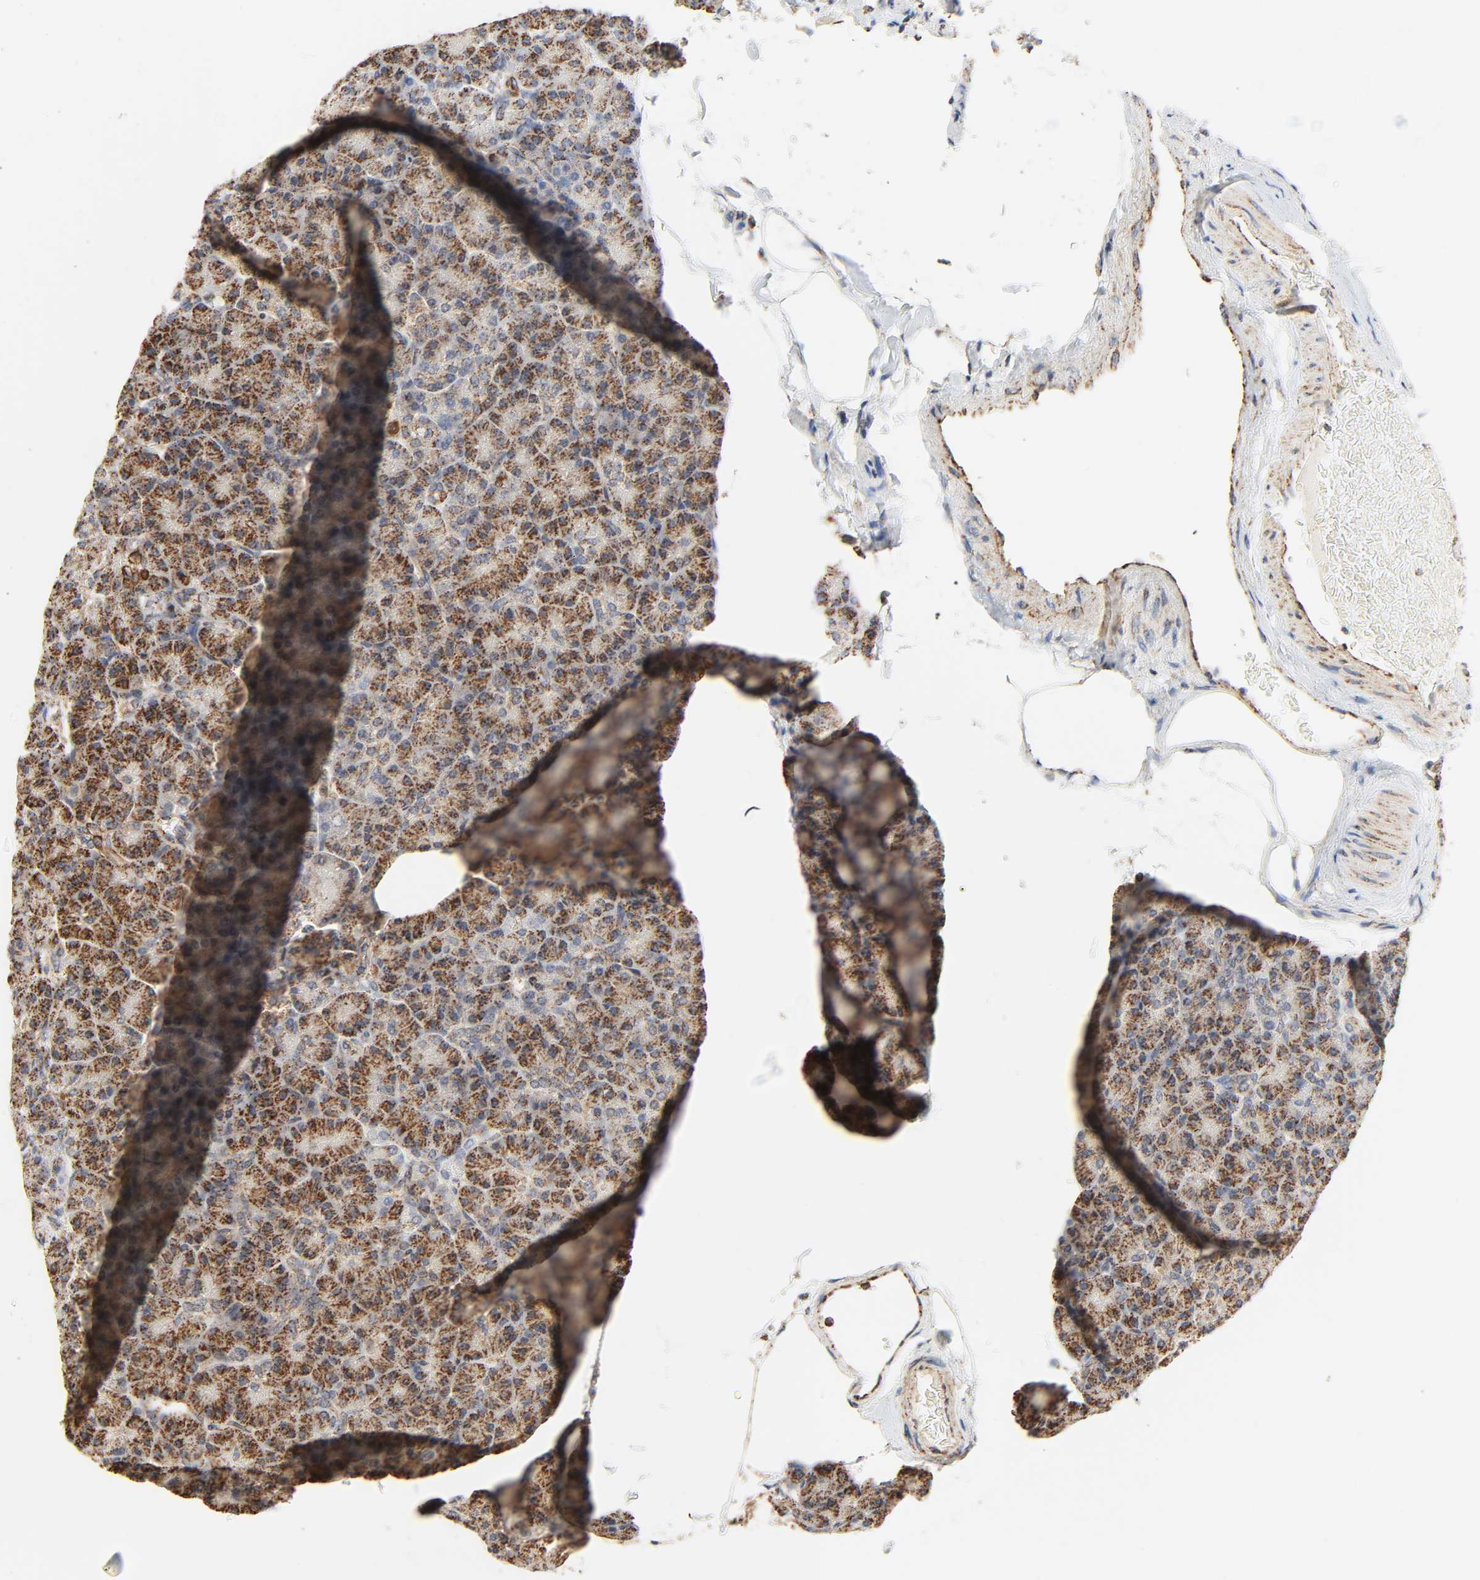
{"staining": {"intensity": "moderate", "quantity": ">75%", "location": "cytoplasmic/membranous"}, "tissue": "pancreas", "cell_type": "Exocrine glandular cells", "image_type": "normal", "snomed": [{"axis": "morphology", "description": "Normal tissue, NOS"}, {"axis": "topography", "description": "Pancreas"}], "caption": "Immunohistochemical staining of unremarkable human pancreas displays moderate cytoplasmic/membranous protein expression in approximately >75% of exocrine glandular cells. (DAB IHC with brightfield microscopy, high magnification).", "gene": "ZMAT5", "patient": {"sex": "female", "age": 43}}